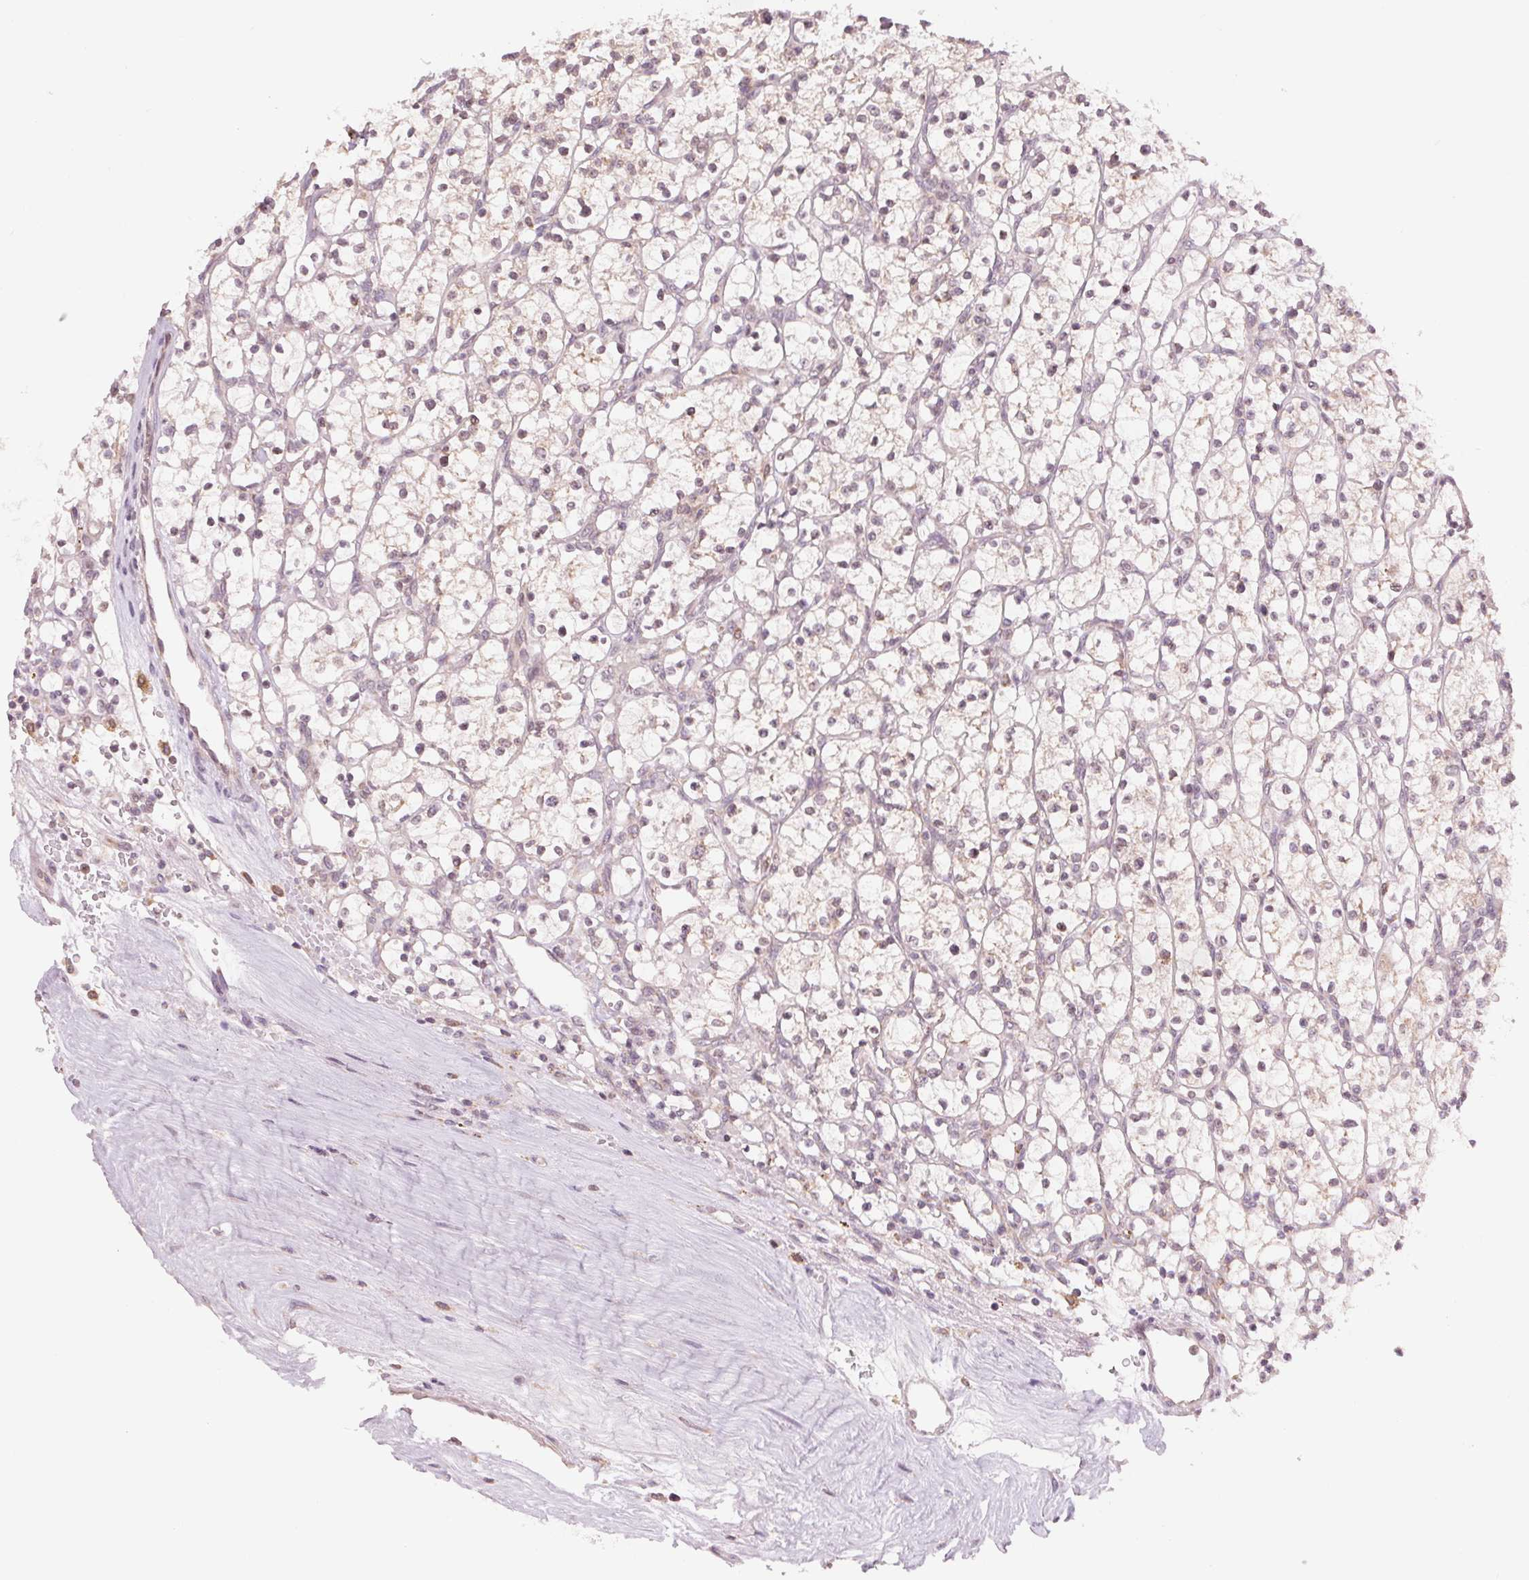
{"staining": {"intensity": "weak", "quantity": "25%-75%", "location": "cytoplasmic/membranous"}, "tissue": "renal cancer", "cell_type": "Tumor cells", "image_type": "cancer", "snomed": [{"axis": "morphology", "description": "Adenocarcinoma, NOS"}, {"axis": "topography", "description": "Kidney"}], "caption": "Renal cancer stained for a protein shows weak cytoplasmic/membranous positivity in tumor cells.", "gene": "TECR", "patient": {"sex": "female", "age": 64}}